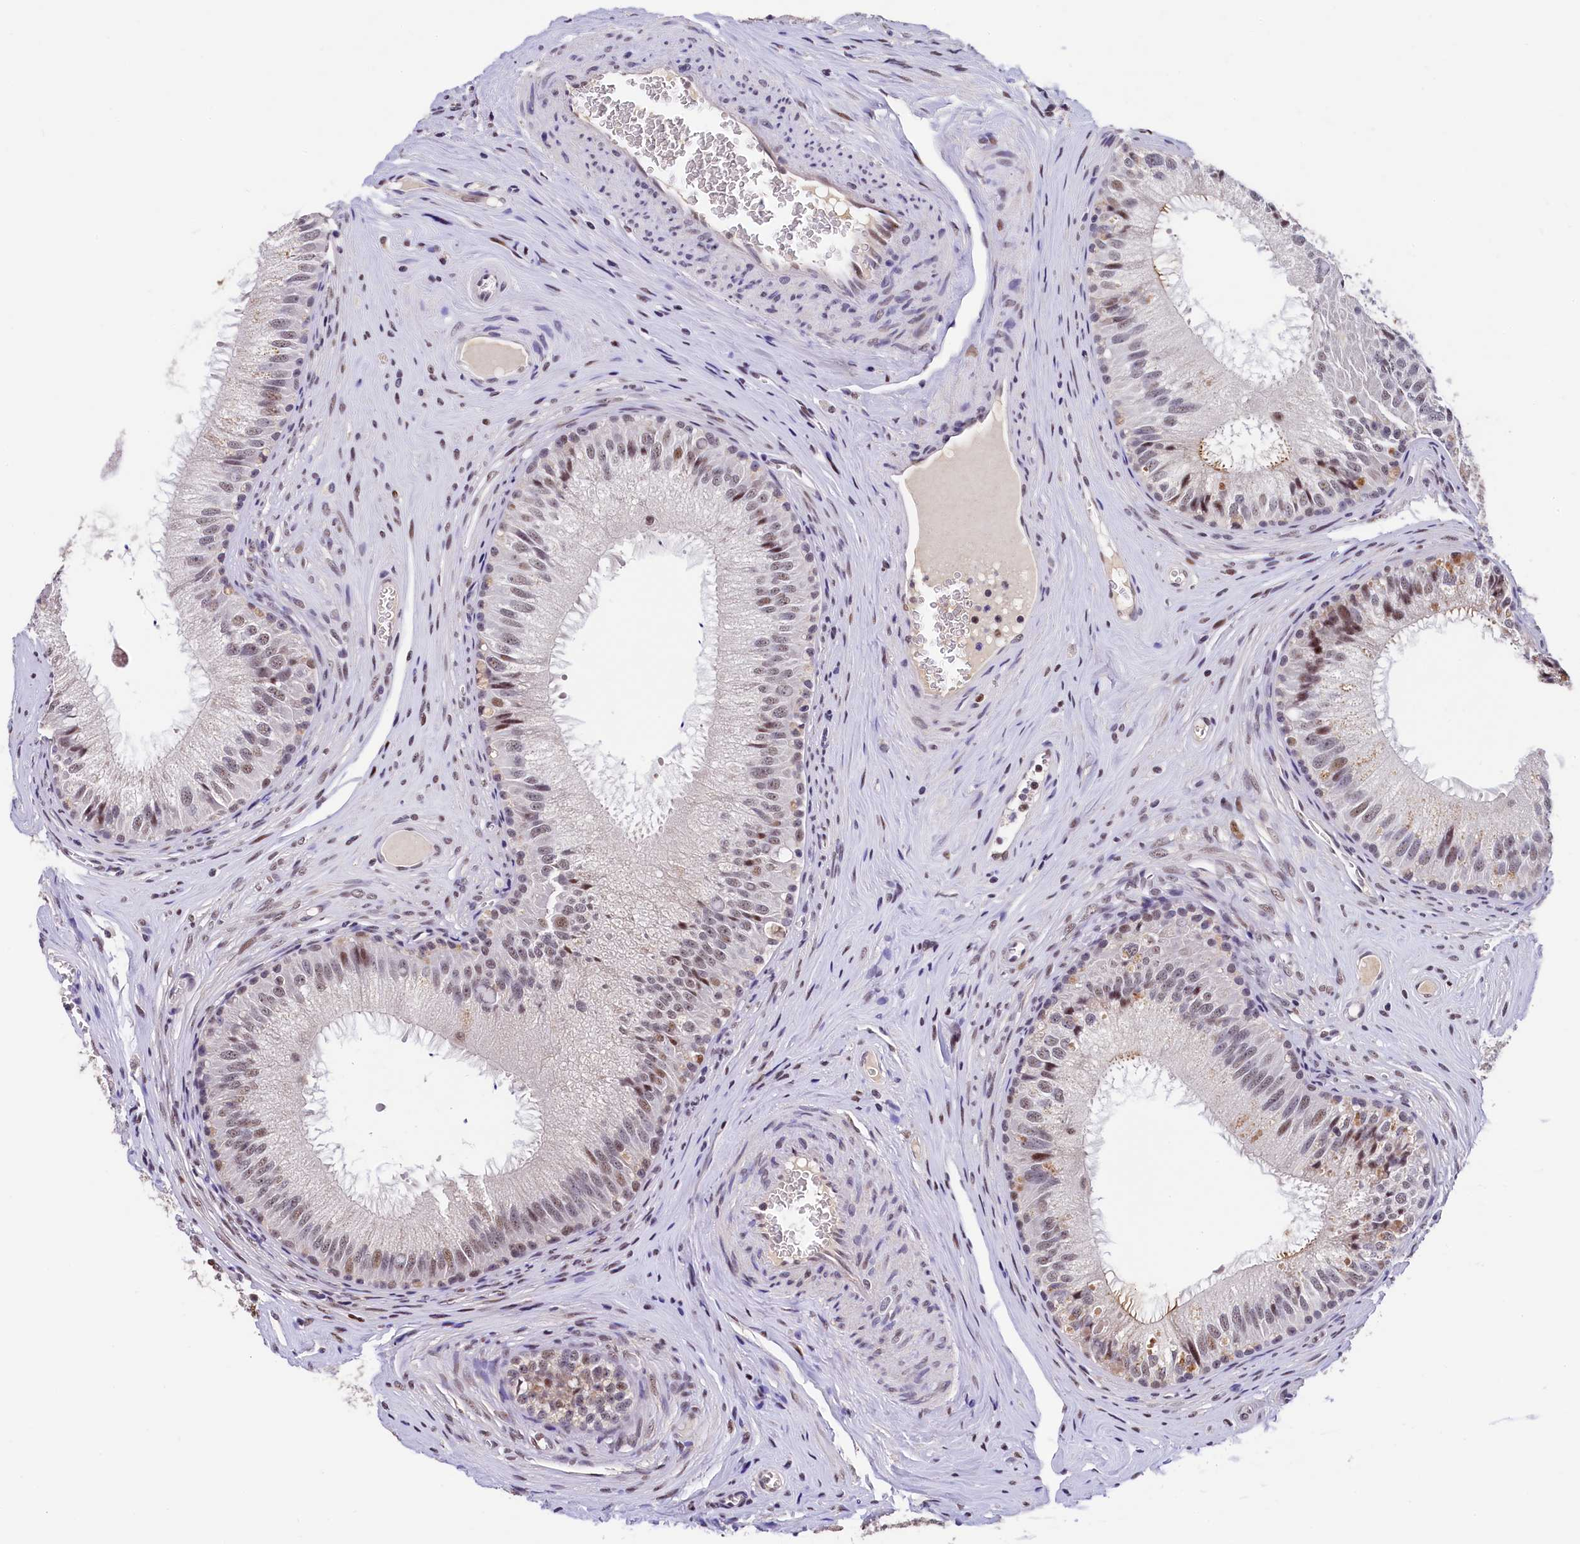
{"staining": {"intensity": "moderate", "quantity": "25%-75%", "location": "nuclear"}, "tissue": "epididymis", "cell_type": "Glandular cells", "image_type": "normal", "snomed": [{"axis": "morphology", "description": "Normal tissue, NOS"}, {"axis": "topography", "description": "Epididymis"}], "caption": "This is a micrograph of immunohistochemistry (IHC) staining of normal epididymis, which shows moderate expression in the nuclear of glandular cells.", "gene": "HECTD4", "patient": {"sex": "male", "age": 46}}